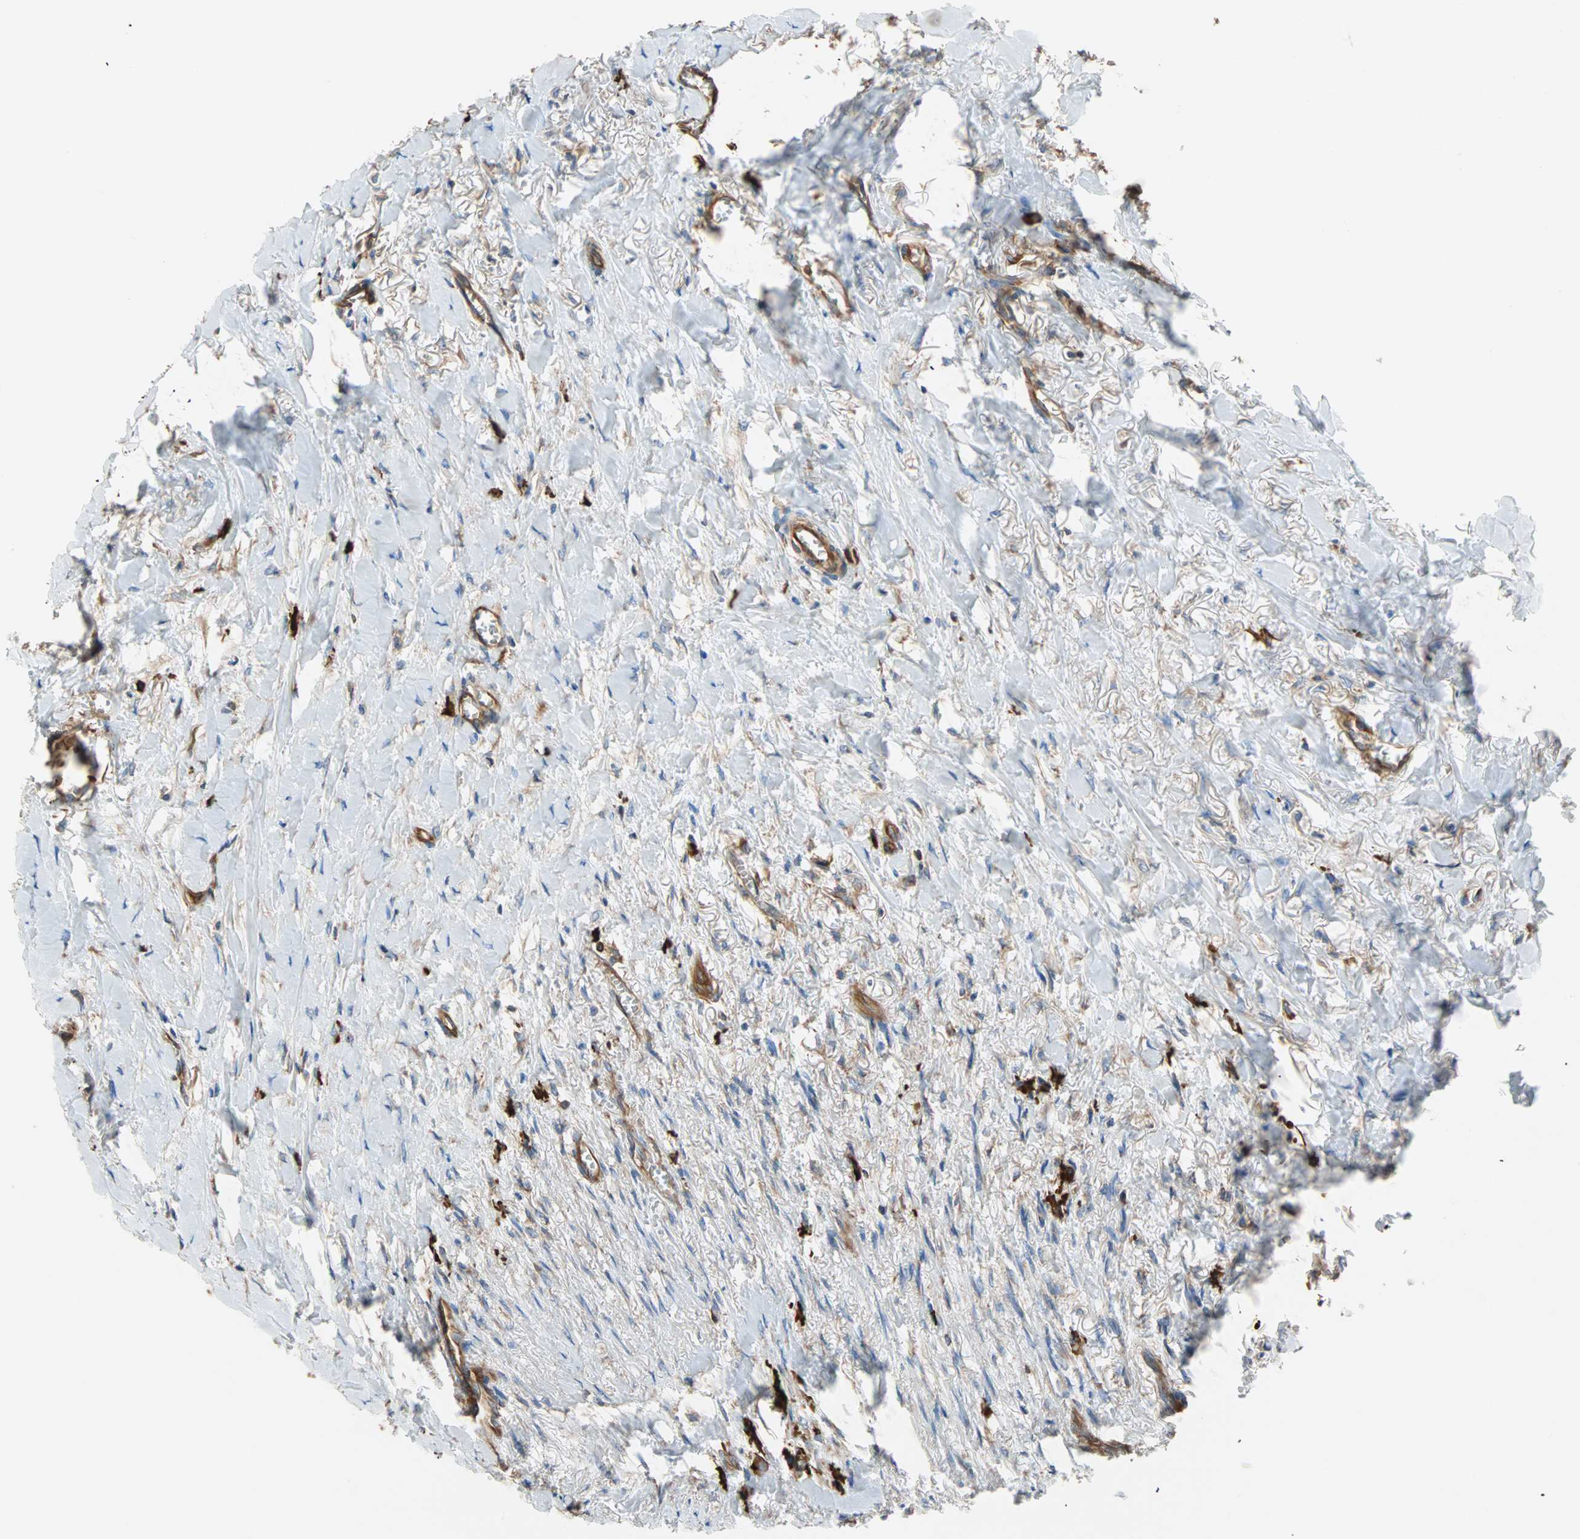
{"staining": {"intensity": "moderate", "quantity": ">75%", "location": "cytoplasmic/membranous"}, "tissue": "head and neck cancer", "cell_type": "Tumor cells", "image_type": "cancer", "snomed": [{"axis": "morphology", "description": "Adenocarcinoma, NOS"}, {"axis": "topography", "description": "Salivary gland"}, {"axis": "topography", "description": "Head-Neck"}], "caption": "Head and neck adenocarcinoma tissue shows moderate cytoplasmic/membranous positivity in approximately >75% of tumor cells", "gene": "EEF2", "patient": {"sex": "female", "age": 59}}